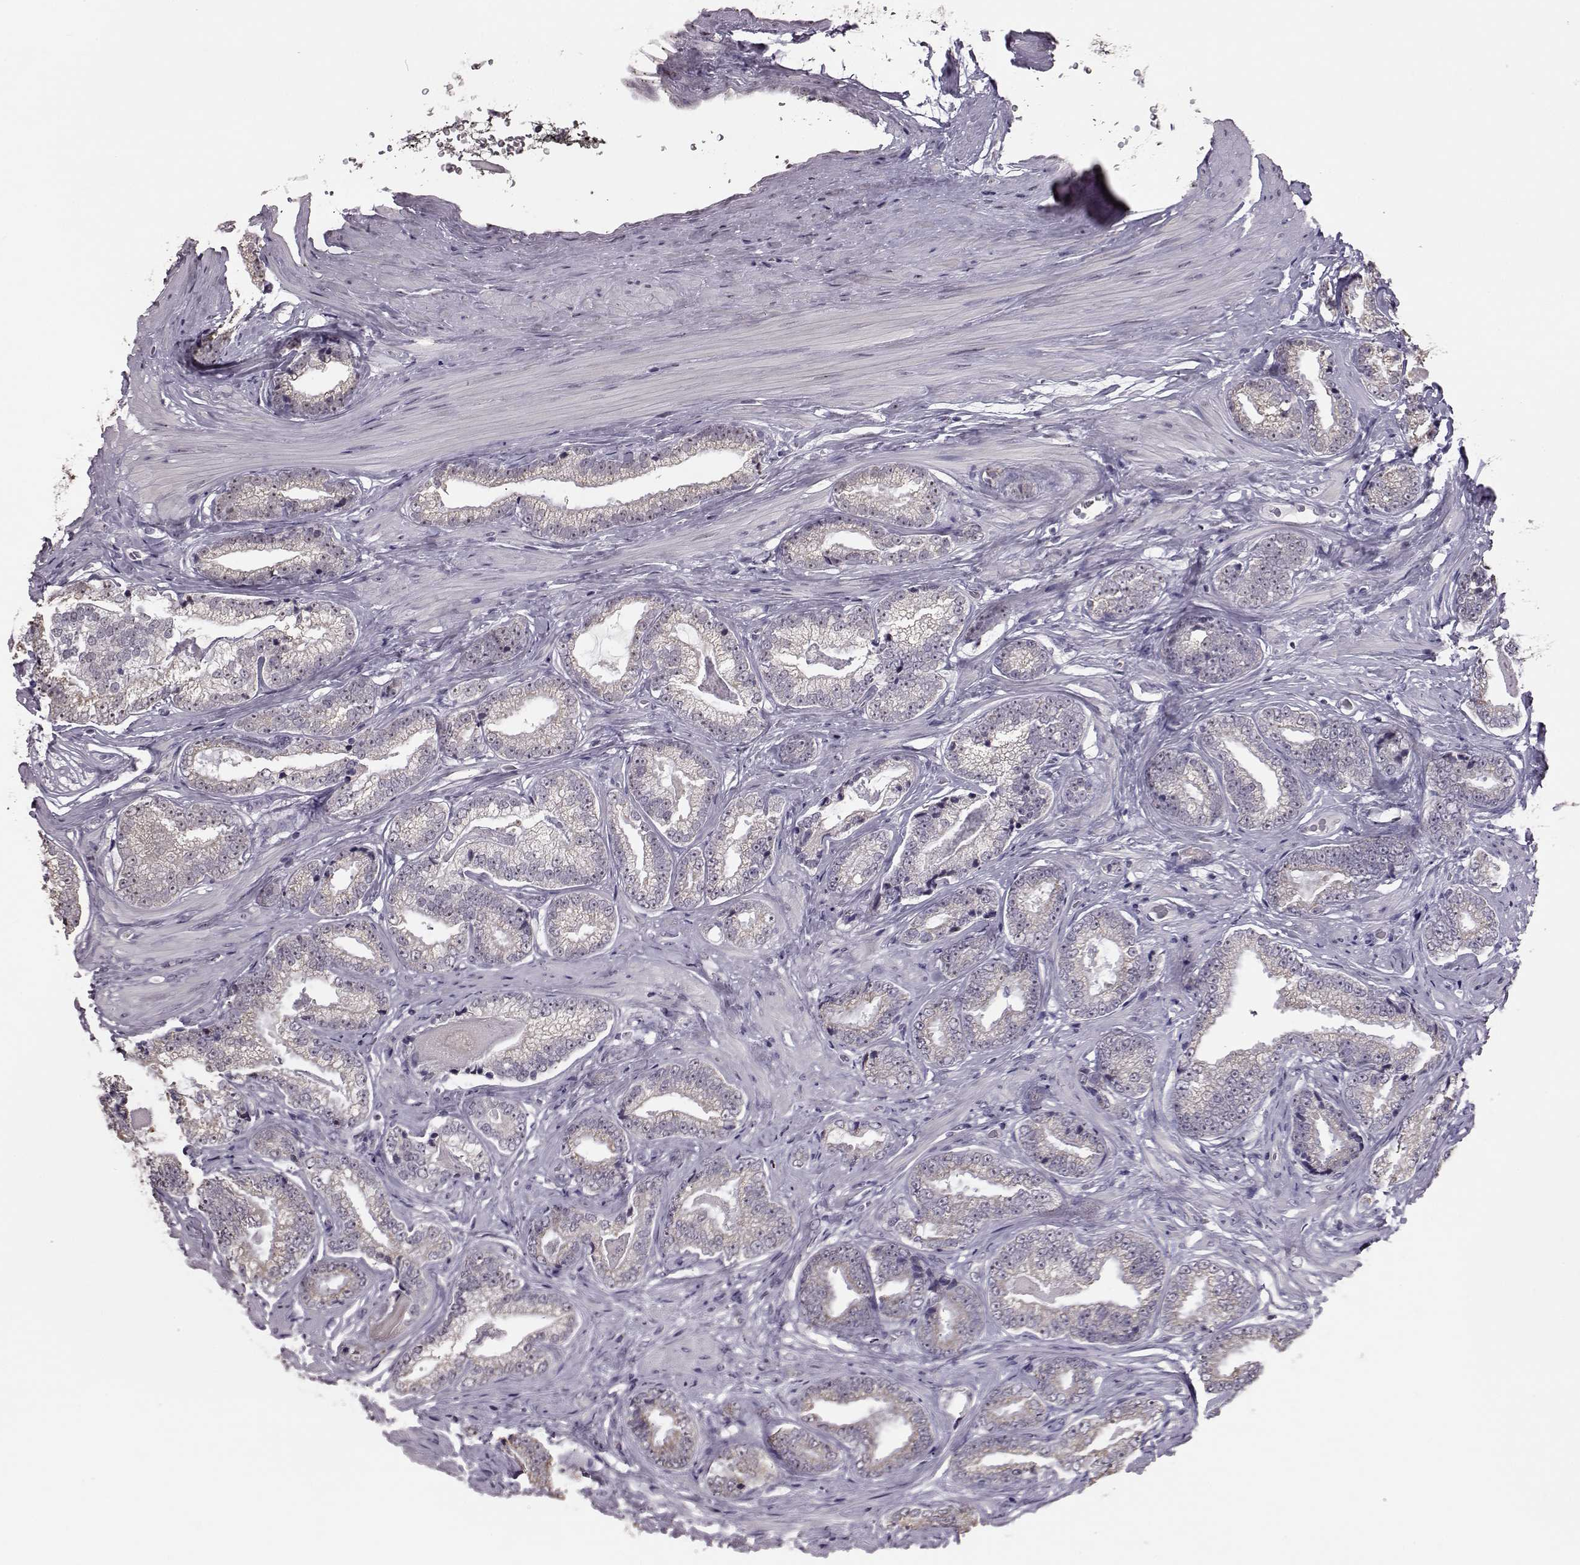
{"staining": {"intensity": "weak", "quantity": "<25%", "location": "cytoplasmic/membranous"}, "tissue": "prostate cancer", "cell_type": "Tumor cells", "image_type": "cancer", "snomed": [{"axis": "morphology", "description": "Adenocarcinoma, Low grade"}, {"axis": "topography", "description": "Prostate"}], "caption": "The micrograph exhibits no staining of tumor cells in prostate cancer (adenocarcinoma (low-grade)).", "gene": "ALDH3A1", "patient": {"sex": "male", "age": 61}}